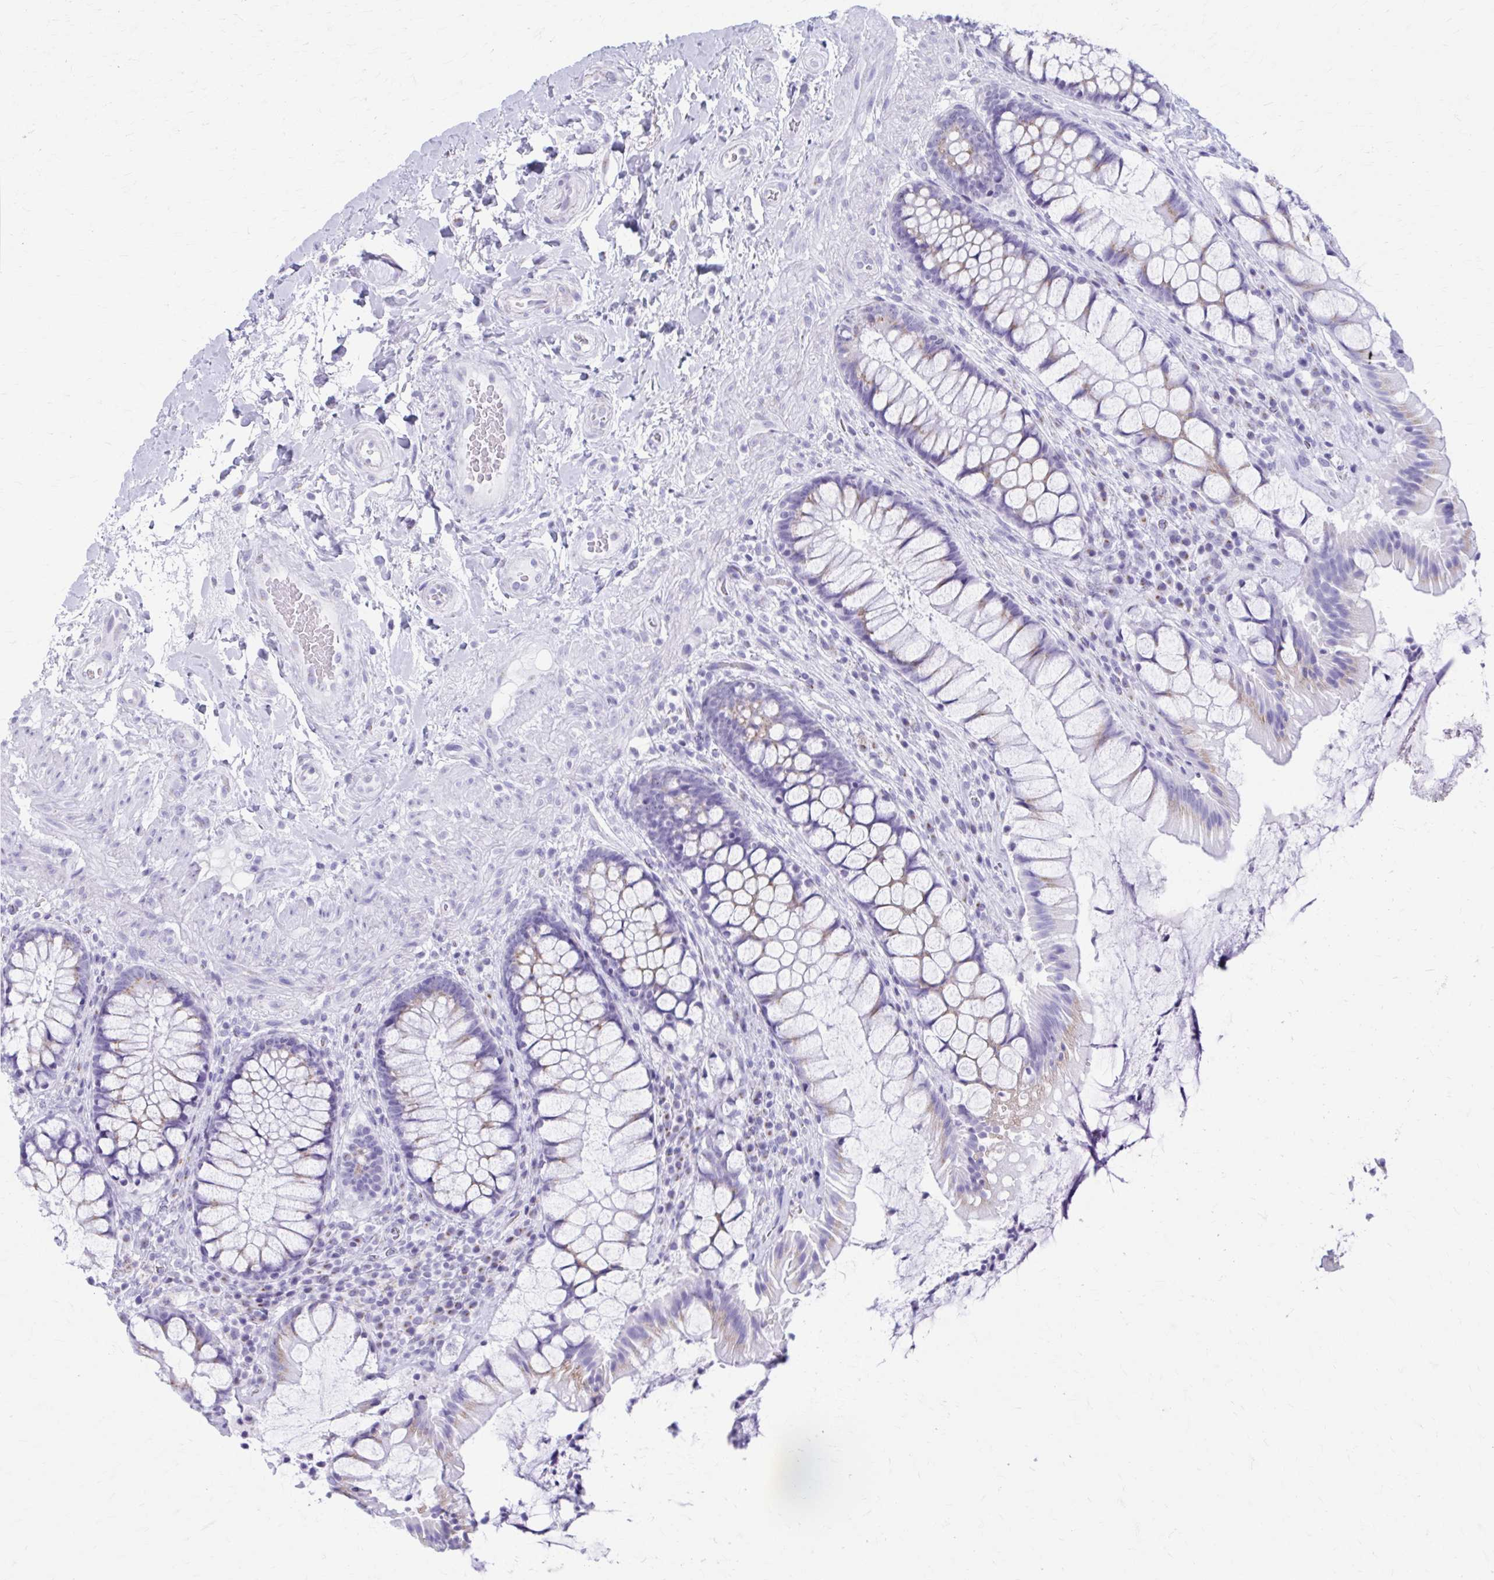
{"staining": {"intensity": "weak", "quantity": "25%-75%", "location": "cytoplasmic/membranous"}, "tissue": "rectum", "cell_type": "Glandular cells", "image_type": "normal", "snomed": [{"axis": "morphology", "description": "Normal tissue, NOS"}, {"axis": "topography", "description": "Rectum"}], "caption": "The image shows staining of unremarkable rectum, revealing weak cytoplasmic/membranous protein positivity (brown color) within glandular cells. (Brightfield microscopy of DAB IHC at high magnification).", "gene": "KCNE2", "patient": {"sex": "female", "age": 58}}